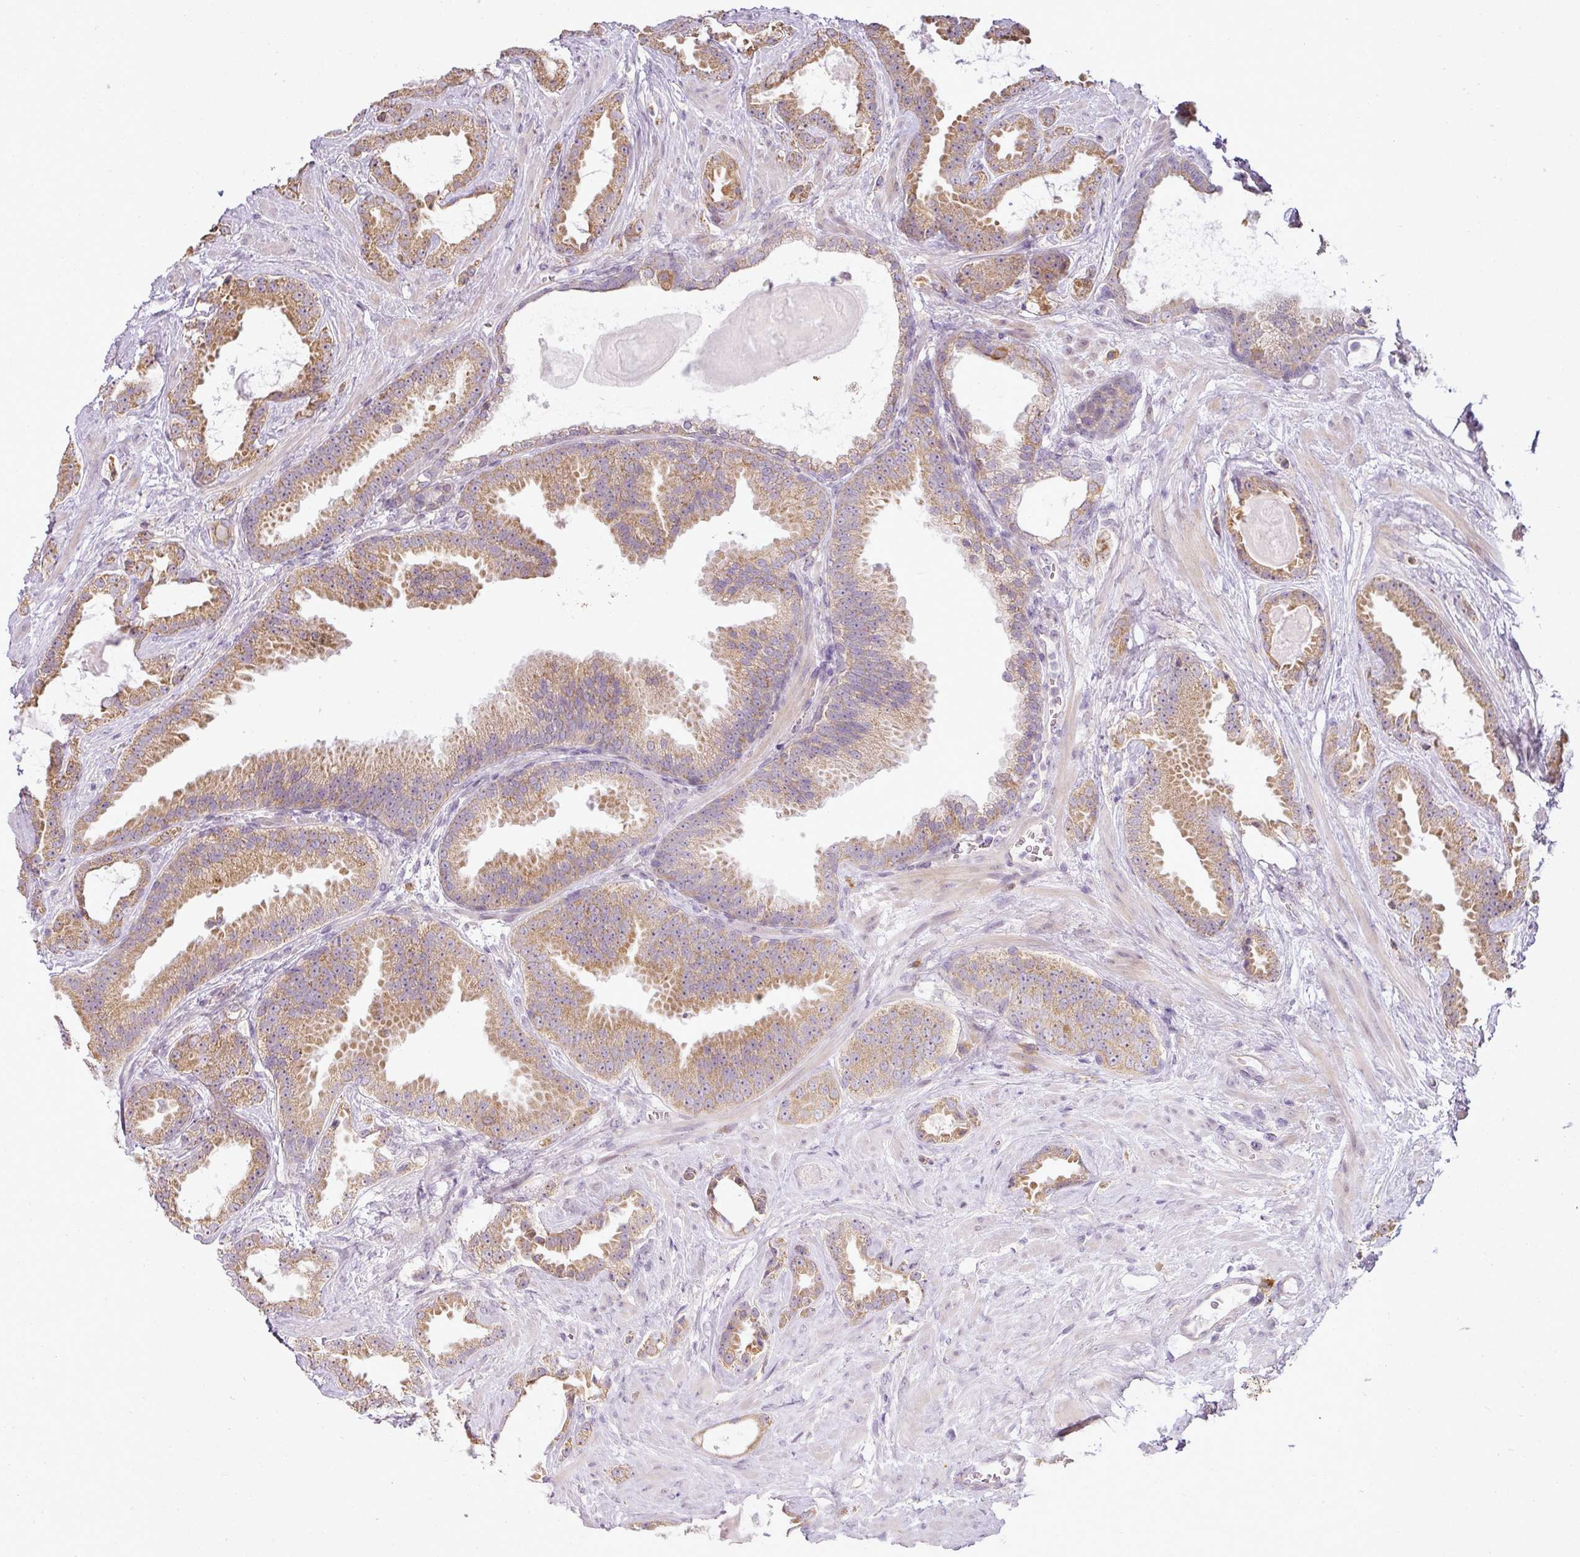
{"staining": {"intensity": "moderate", "quantity": ">75%", "location": "cytoplasmic/membranous"}, "tissue": "prostate cancer", "cell_type": "Tumor cells", "image_type": "cancer", "snomed": [{"axis": "morphology", "description": "Adenocarcinoma, Low grade"}, {"axis": "topography", "description": "Prostate"}], "caption": "Immunohistochemical staining of low-grade adenocarcinoma (prostate) displays medium levels of moderate cytoplasmic/membranous staining in about >75% of tumor cells.", "gene": "LY75", "patient": {"sex": "male", "age": 62}}